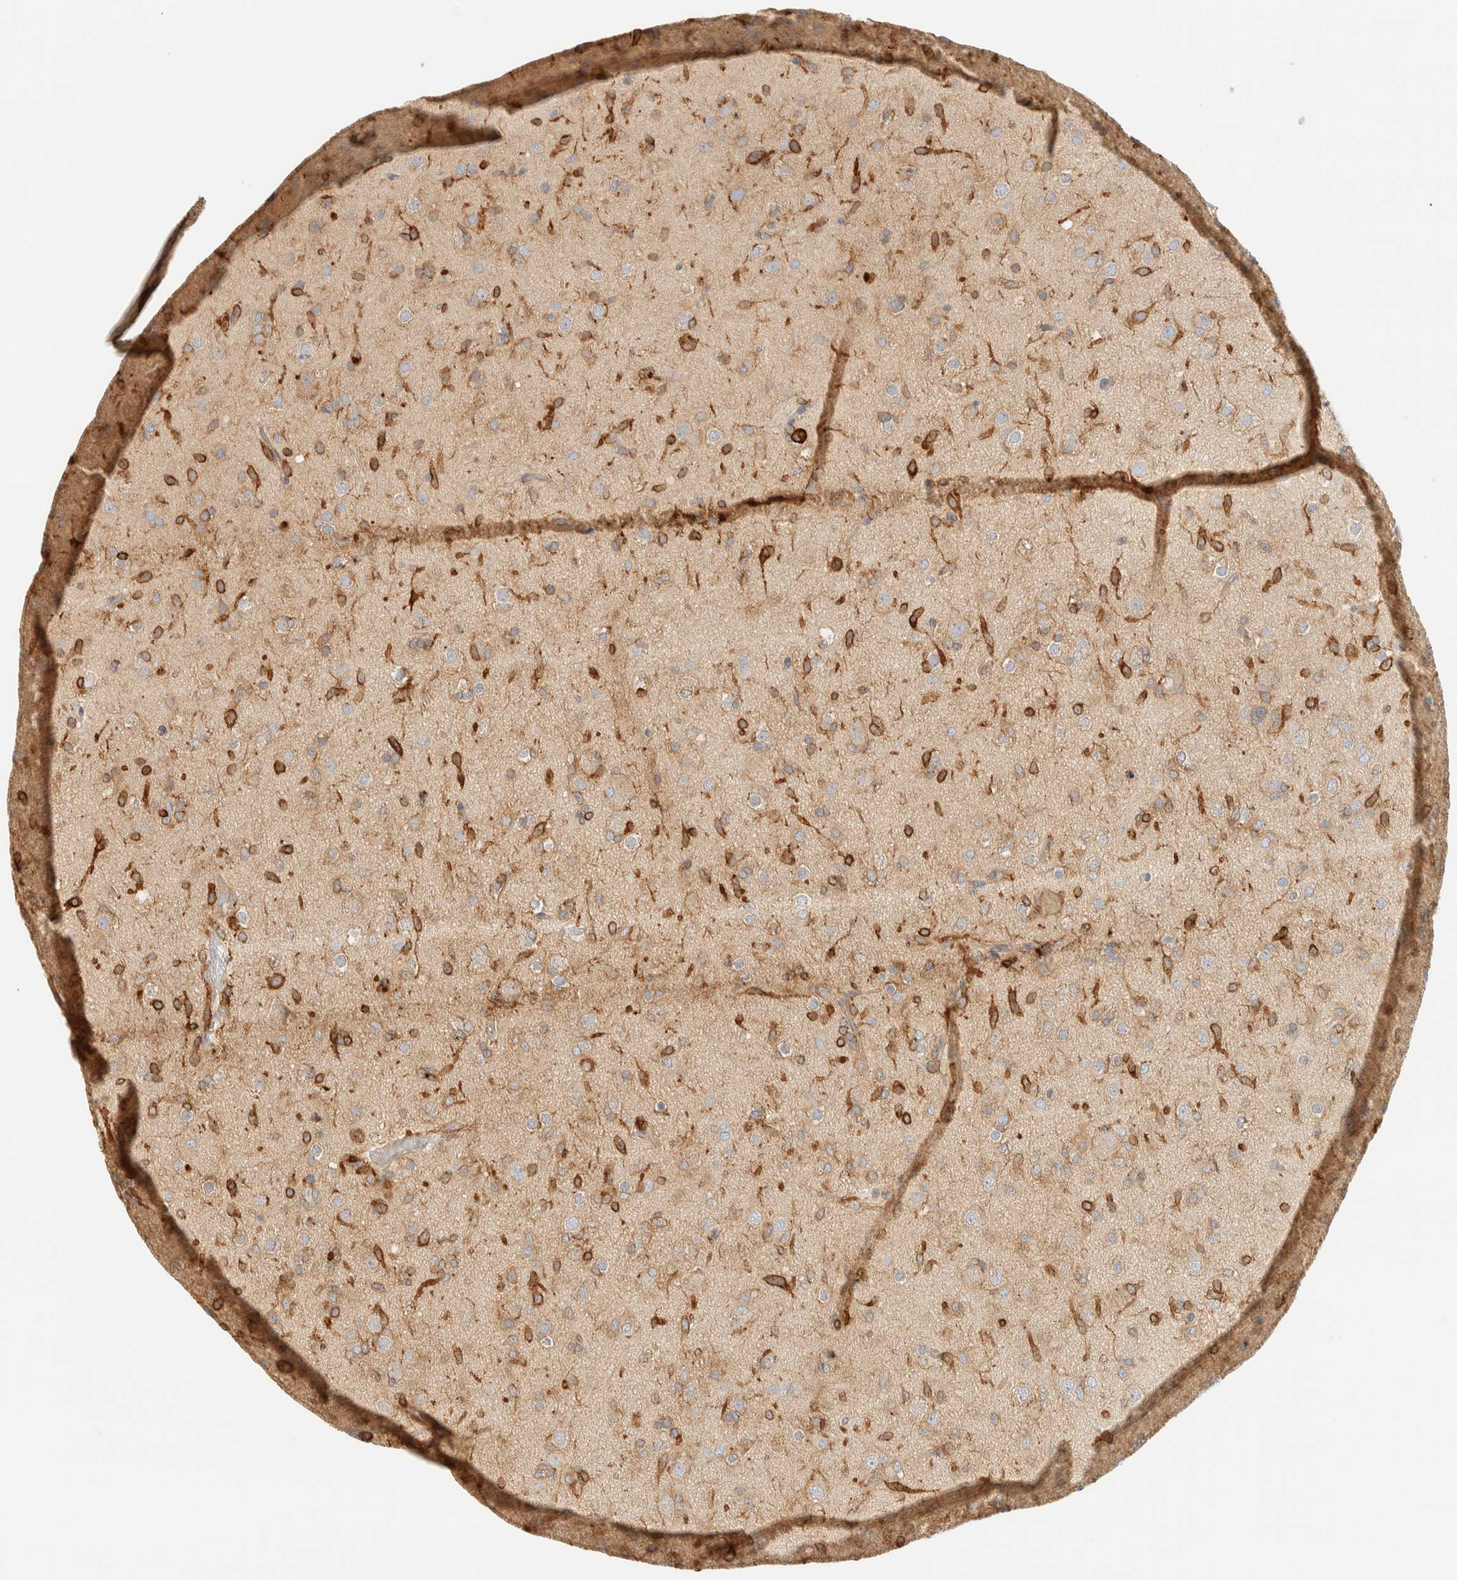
{"staining": {"intensity": "weak", "quantity": "<25%", "location": "cytoplasmic/membranous"}, "tissue": "glioma", "cell_type": "Tumor cells", "image_type": "cancer", "snomed": [{"axis": "morphology", "description": "Glioma, malignant, Low grade"}, {"axis": "topography", "description": "Brain"}], "caption": "There is no significant positivity in tumor cells of glioma.", "gene": "LIMA1", "patient": {"sex": "male", "age": 65}}